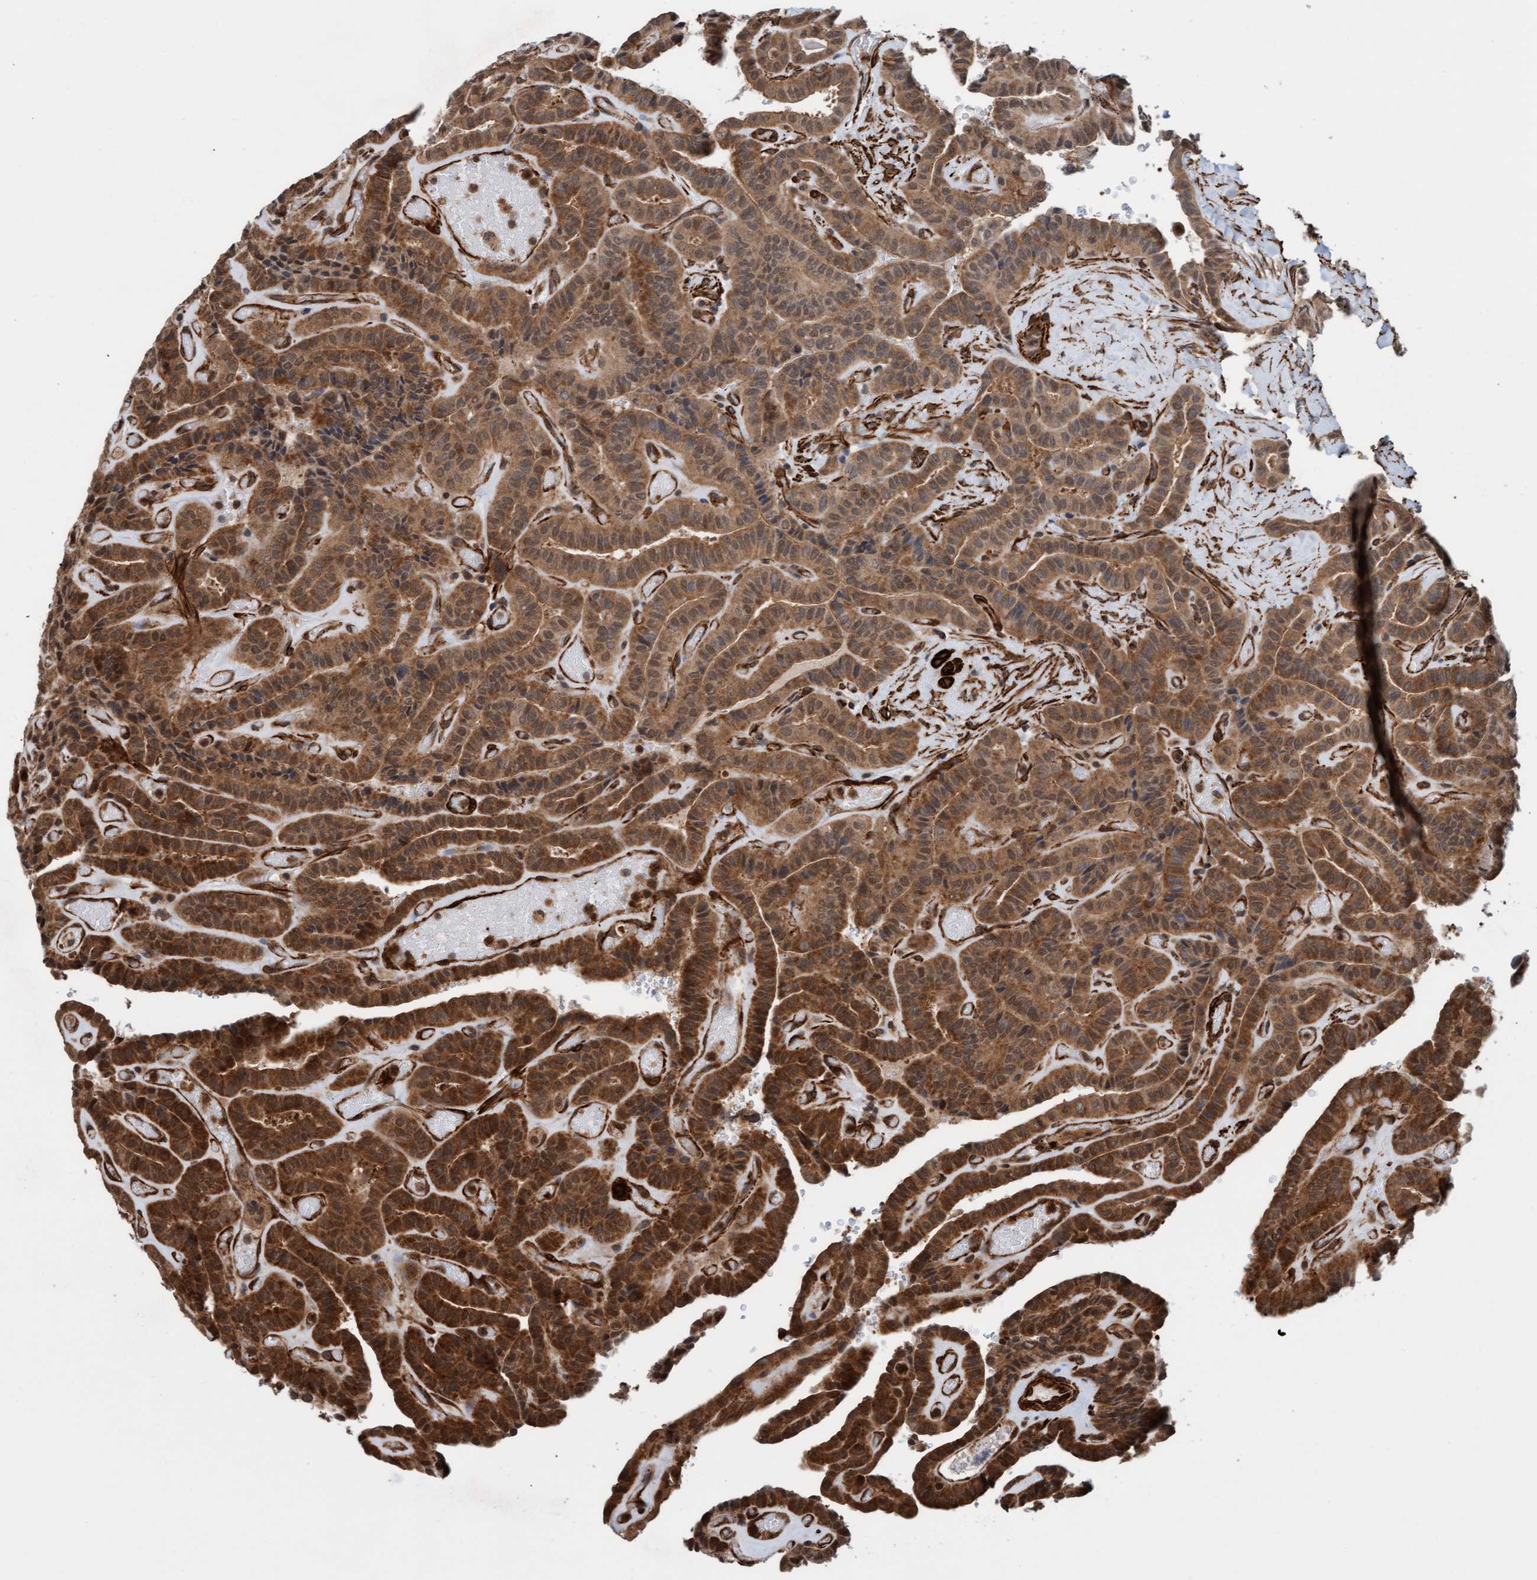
{"staining": {"intensity": "strong", "quantity": ">75%", "location": "cytoplasmic/membranous,nuclear"}, "tissue": "thyroid cancer", "cell_type": "Tumor cells", "image_type": "cancer", "snomed": [{"axis": "morphology", "description": "Papillary adenocarcinoma, NOS"}, {"axis": "topography", "description": "Thyroid gland"}], "caption": "Immunohistochemical staining of thyroid cancer (papillary adenocarcinoma) reveals strong cytoplasmic/membranous and nuclear protein expression in about >75% of tumor cells. (Stains: DAB in brown, nuclei in blue, Microscopy: brightfield microscopy at high magnification).", "gene": "STXBP4", "patient": {"sex": "male", "age": 77}}